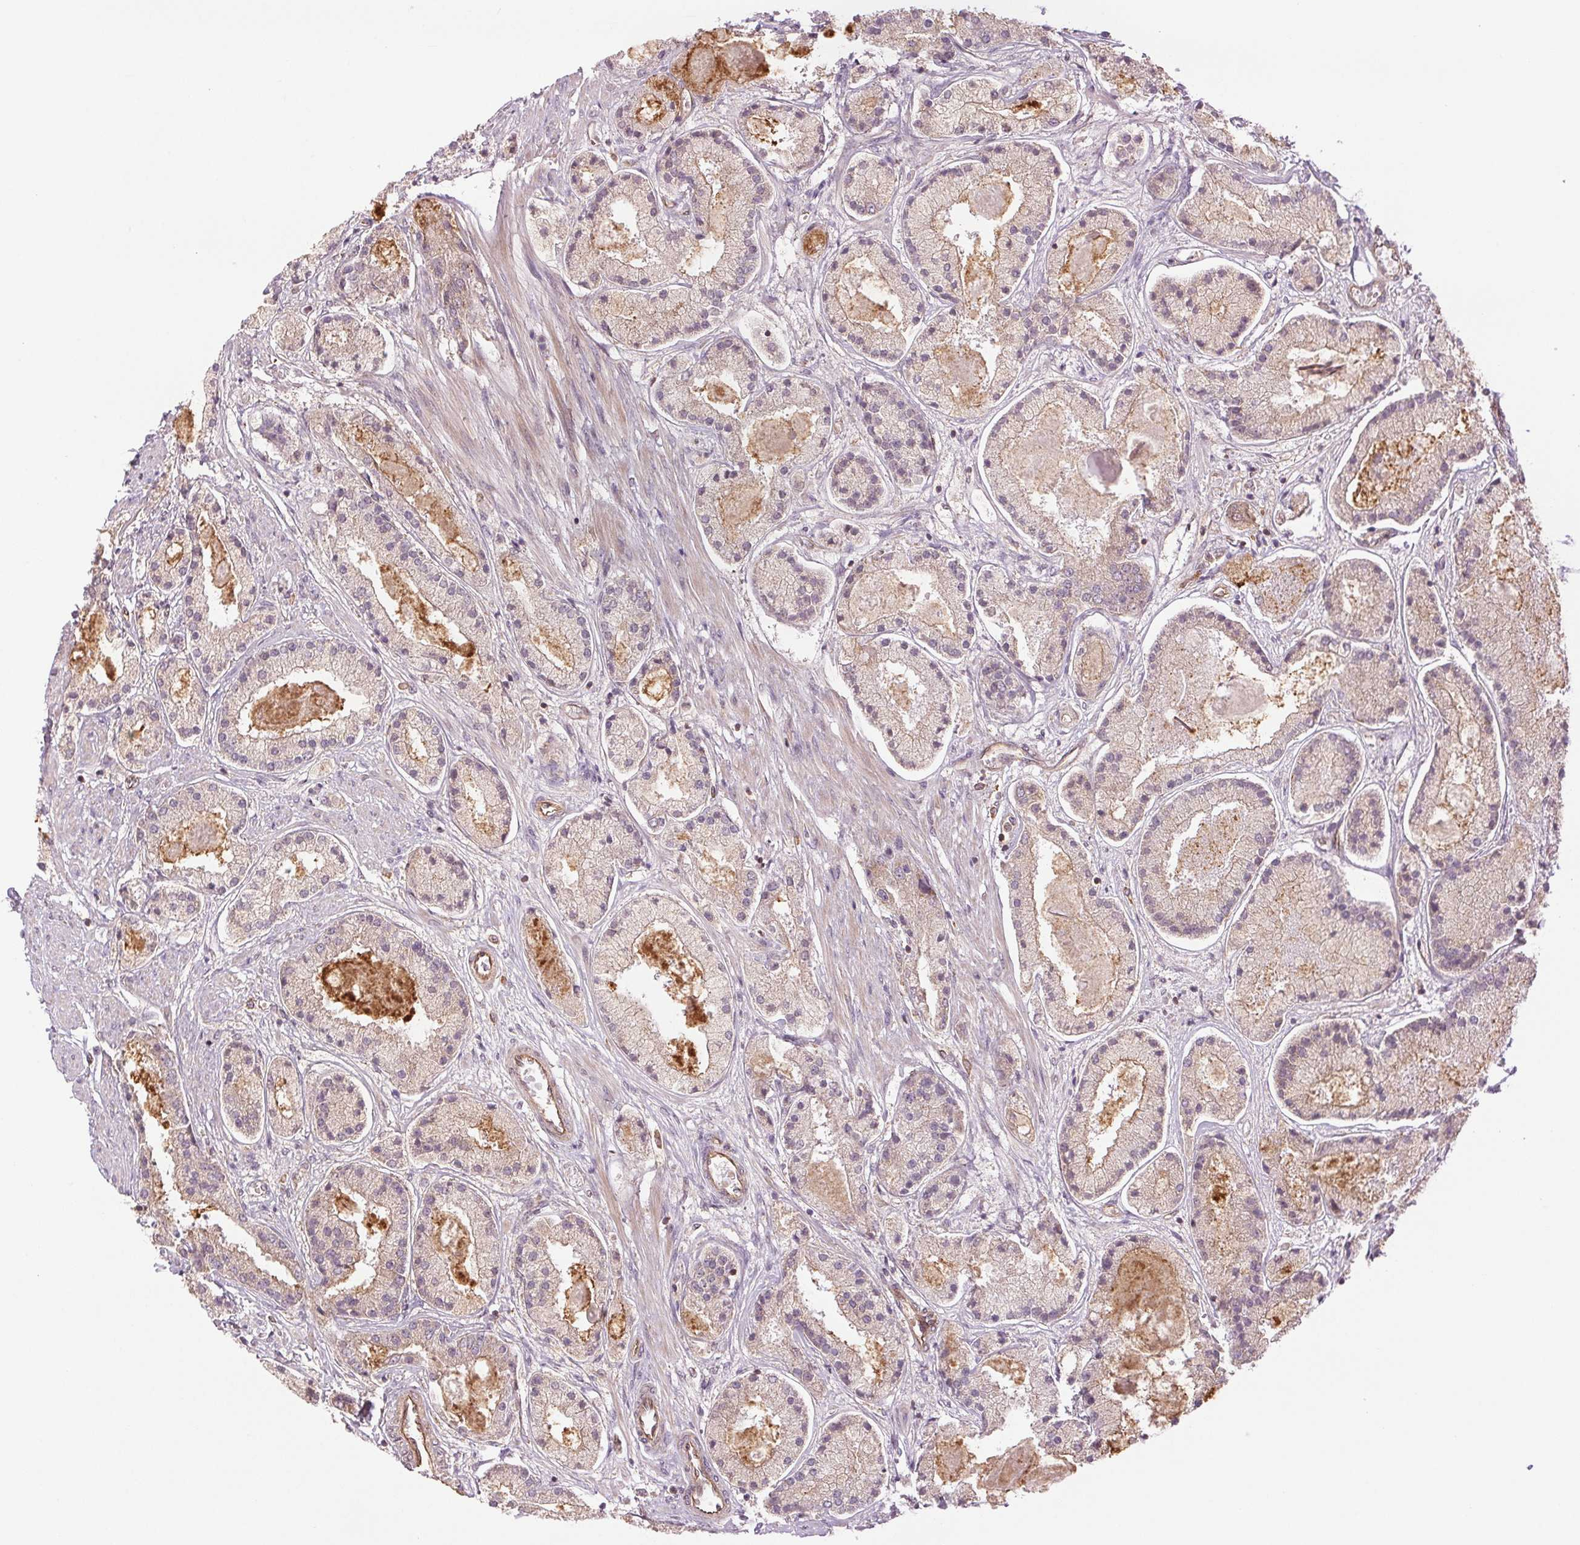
{"staining": {"intensity": "negative", "quantity": "none", "location": "none"}, "tissue": "prostate cancer", "cell_type": "Tumor cells", "image_type": "cancer", "snomed": [{"axis": "morphology", "description": "Adenocarcinoma, High grade"}, {"axis": "topography", "description": "Prostate"}], "caption": "Immunohistochemical staining of prostate cancer (high-grade adenocarcinoma) displays no significant expression in tumor cells.", "gene": "STARD7", "patient": {"sex": "male", "age": 67}}